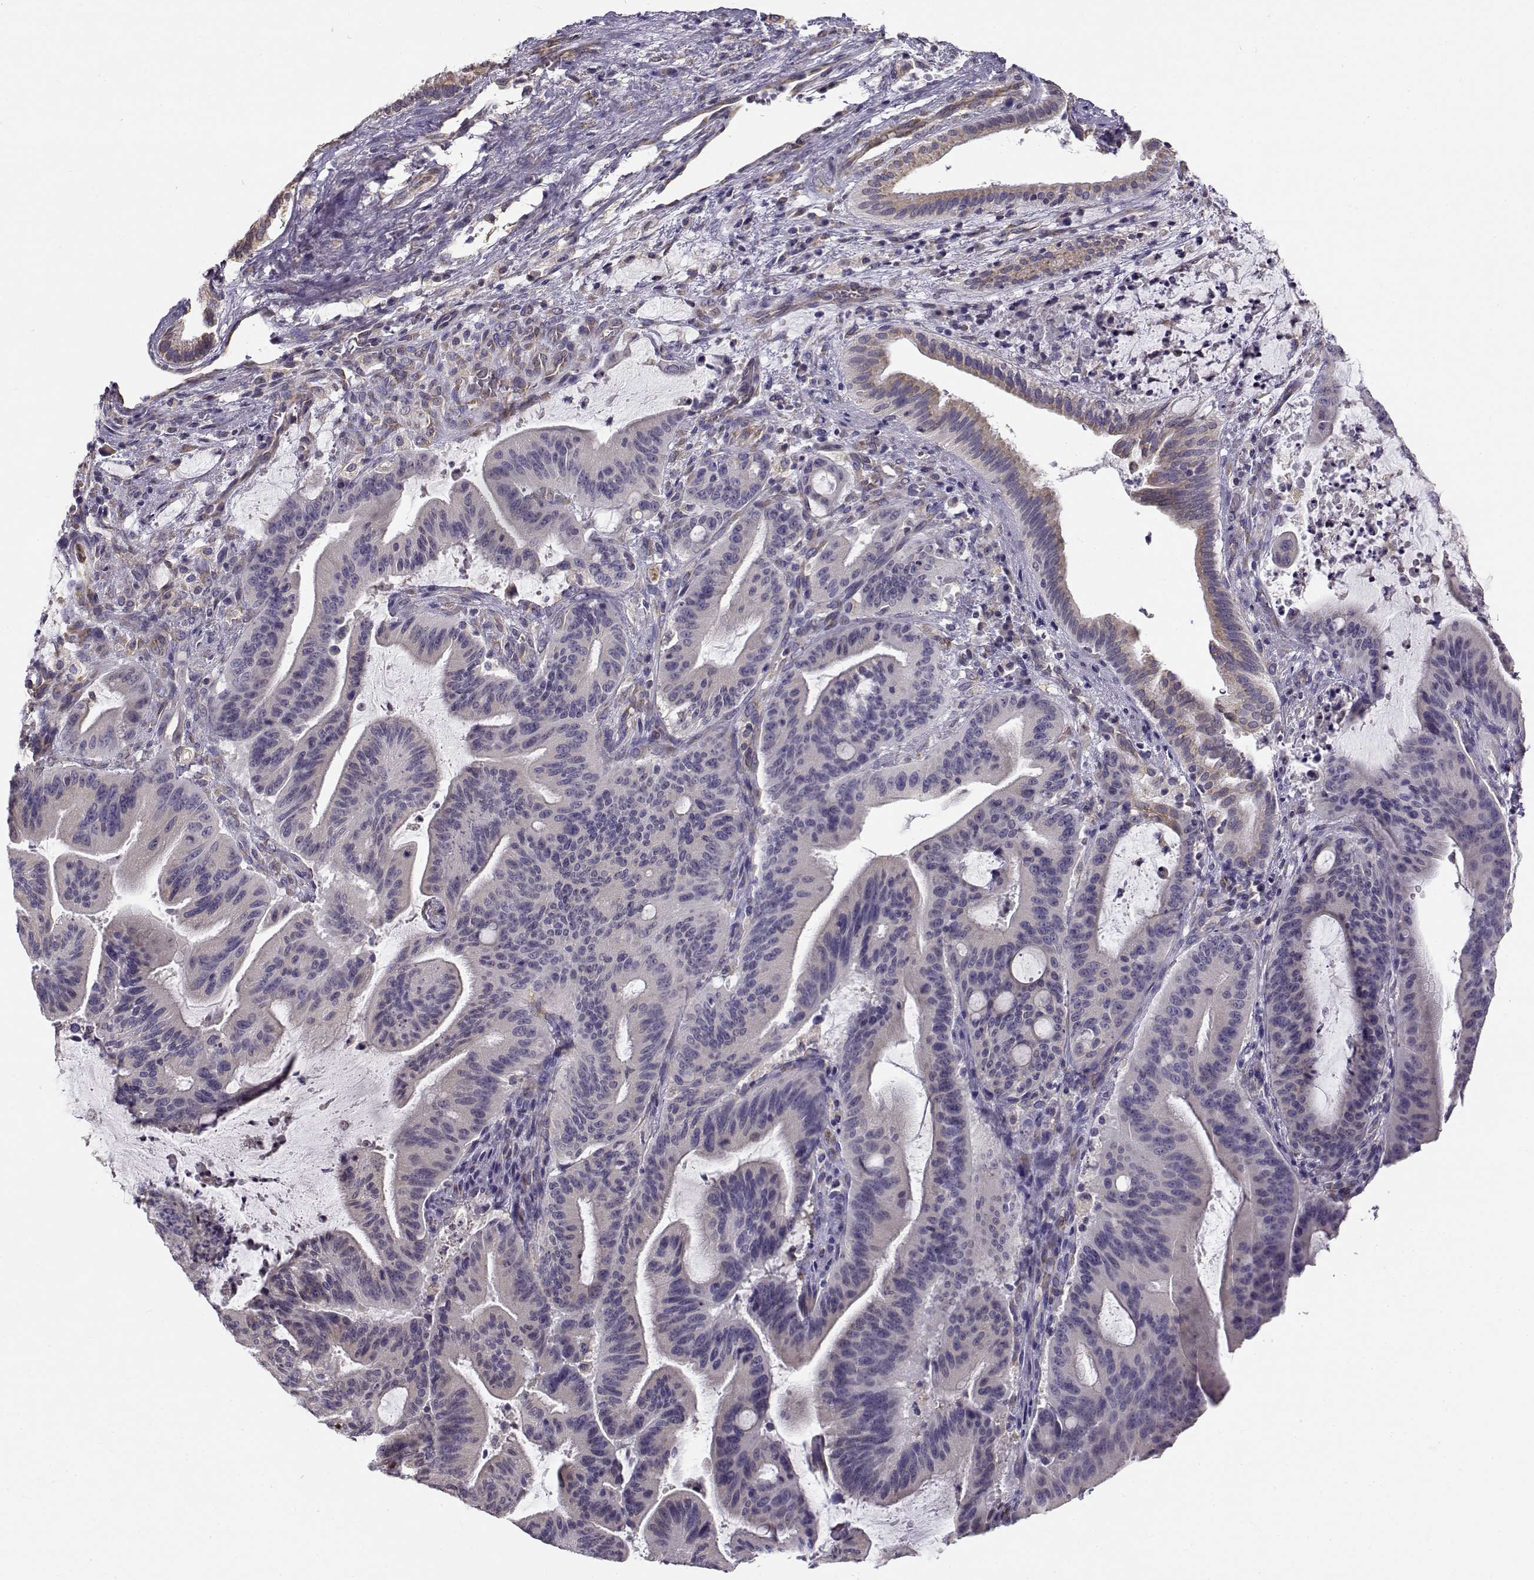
{"staining": {"intensity": "negative", "quantity": "none", "location": "none"}, "tissue": "liver cancer", "cell_type": "Tumor cells", "image_type": "cancer", "snomed": [{"axis": "morphology", "description": "Cholangiocarcinoma"}, {"axis": "topography", "description": "Liver"}], "caption": "An immunohistochemistry photomicrograph of liver cholangiocarcinoma is shown. There is no staining in tumor cells of liver cholangiocarcinoma.", "gene": "BEND6", "patient": {"sex": "female", "age": 73}}